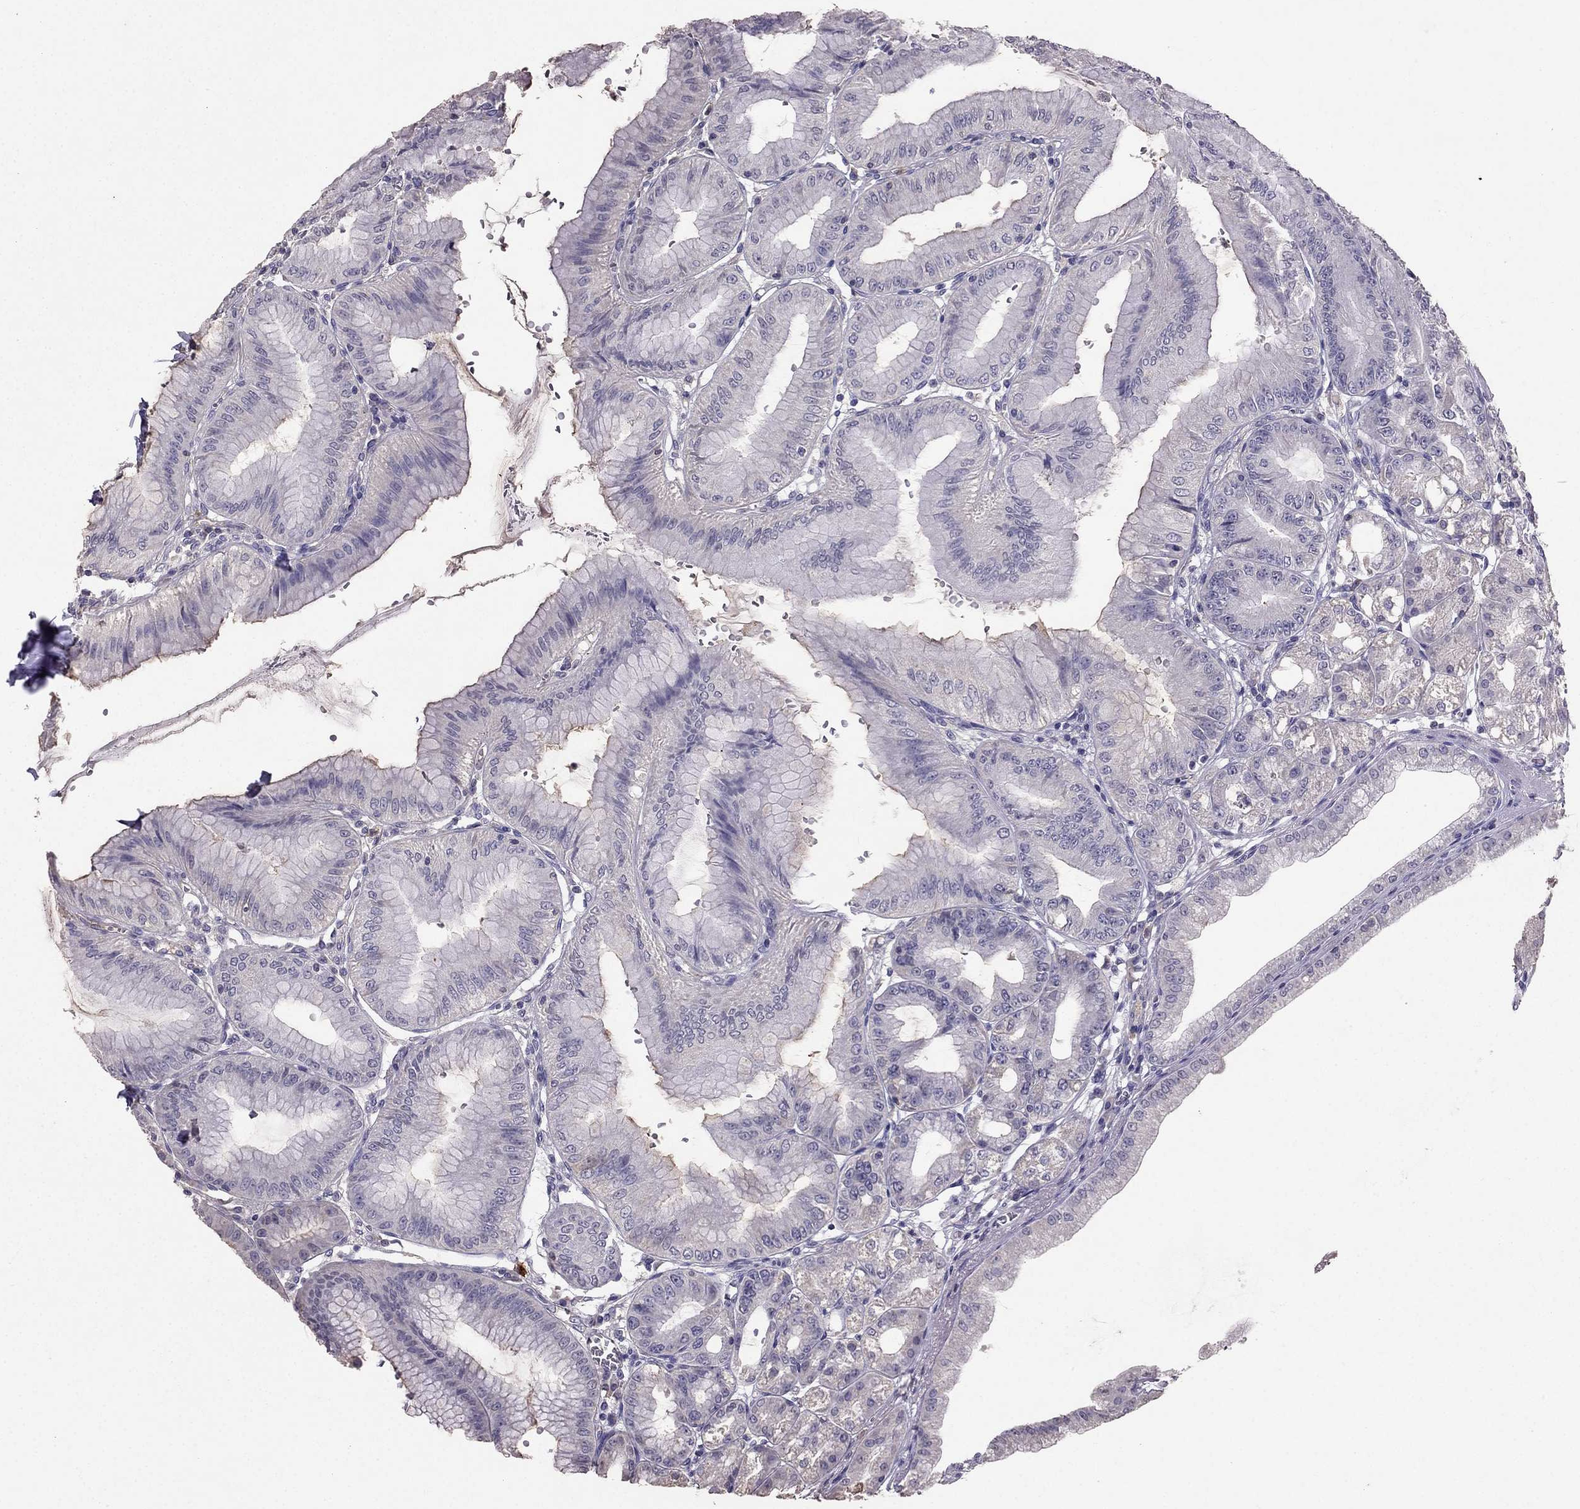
{"staining": {"intensity": "negative", "quantity": "none", "location": "none"}, "tissue": "stomach", "cell_type": "Glandular cells", "image_type": "normal", "snomed": [{"axis": "morphology", "description": "Normal tissue, NOS"}, {"axis": "topography", "description": "Stomach"}], "caption": "The micrograph shows no significant positivity in glandular cells of stomach. (DAB (3,3'-diaminobenzidine) immunohistochemistry (IHC), high magnification).", "gene": "RFLNB", "patient": {"sex": "male", "age": 71}}